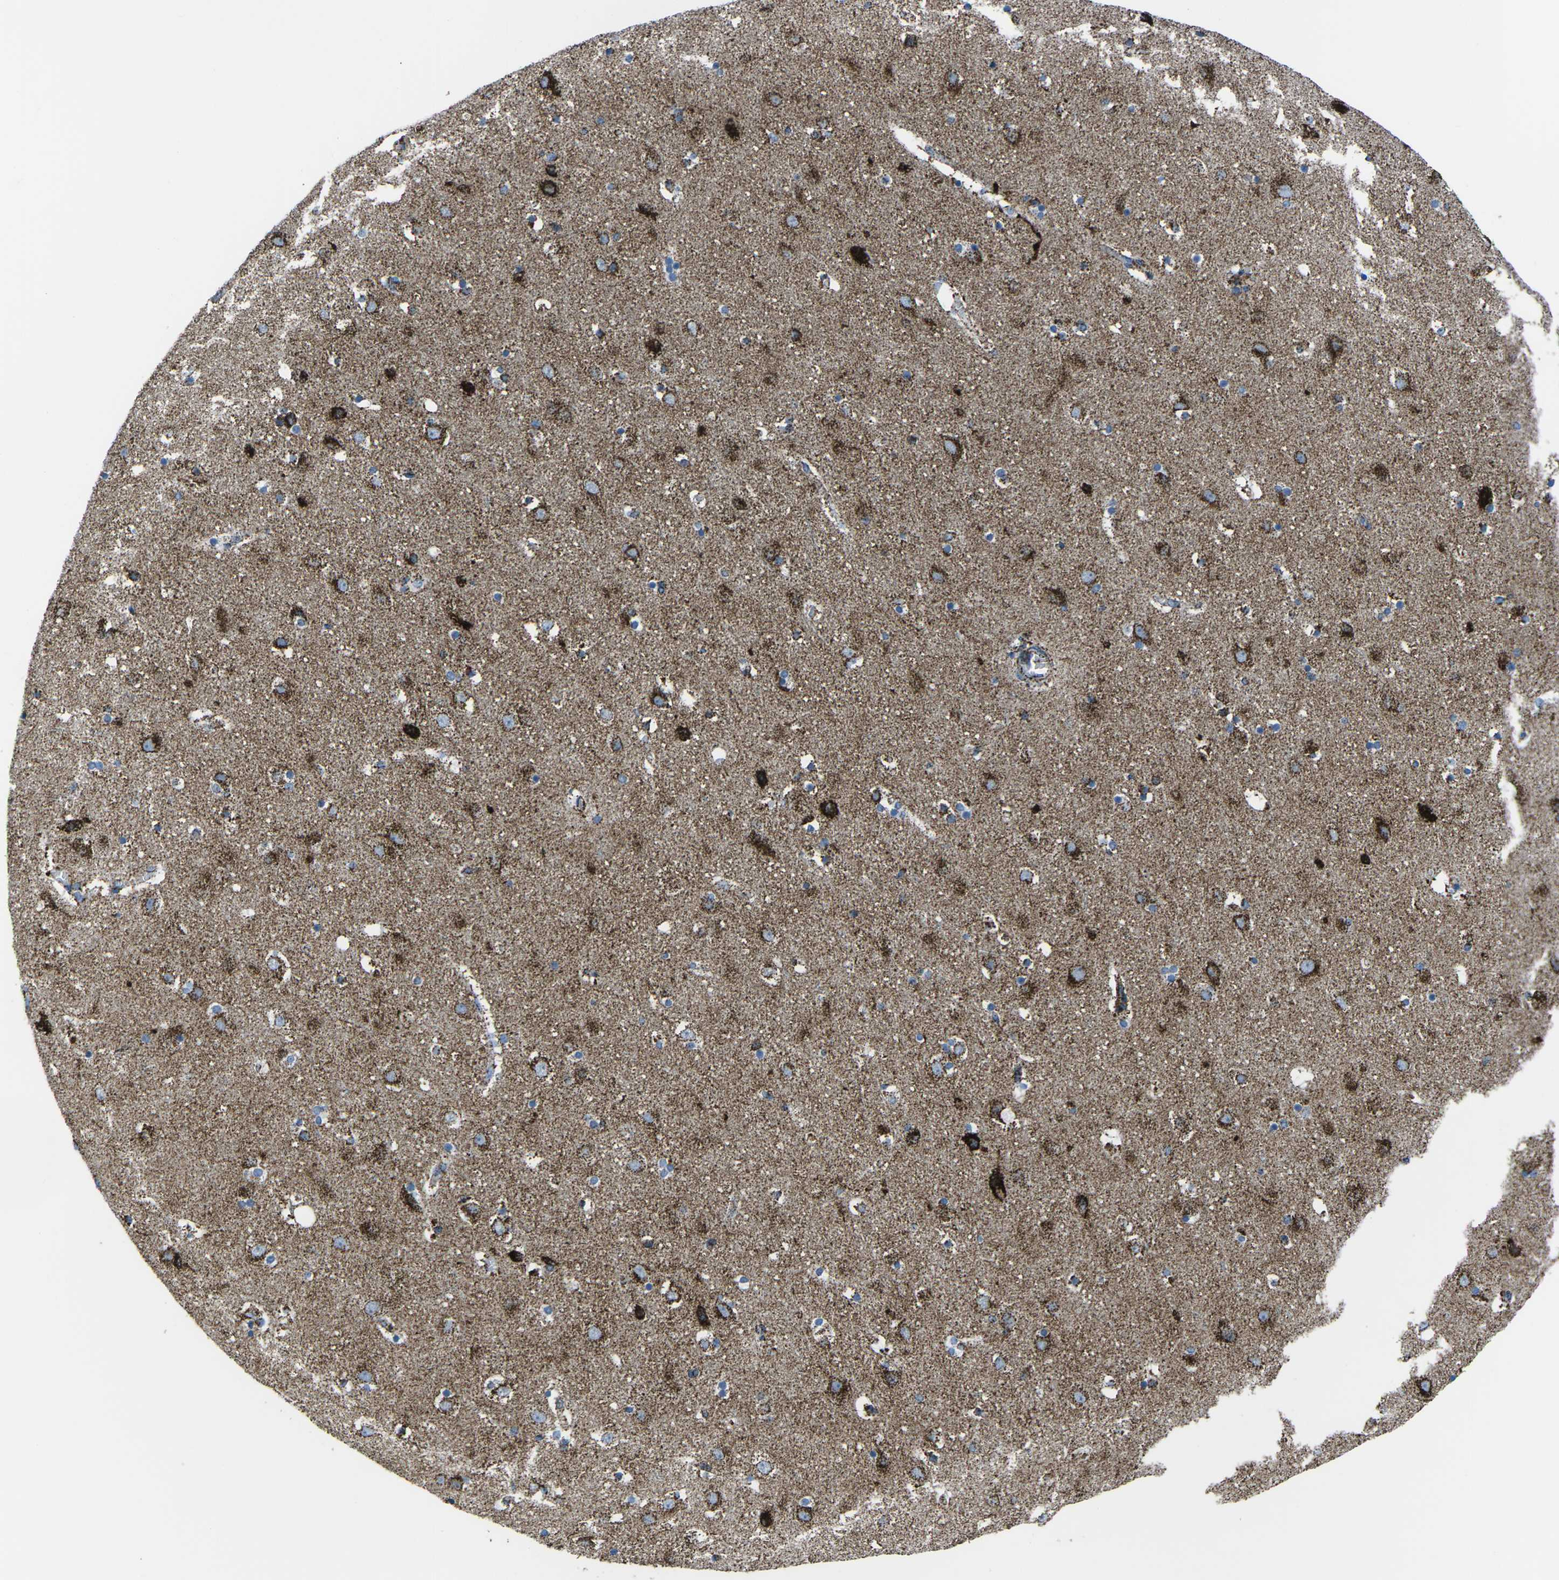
{"staining": {"intensity": "moderate", "quantity": ">75%", "location": "cytoplasmic/membranous"}, "tissue": "cerebral cortex", "cell_type": "Endothelial cells", "image_type": "normal", "snomed": [{"axis": "morphology", "description": "Normal tissue, NOS"}, {"axis": "topography", "description": "Cerebral cortex"}], "caption": "A medium amount of moderate cytoplasmic/membranous expression is seen in approximately >75% of endothelial cells in normal cerebral cortex.", "gene": "MT", "patient": {"sex": "male", "age": 45}}